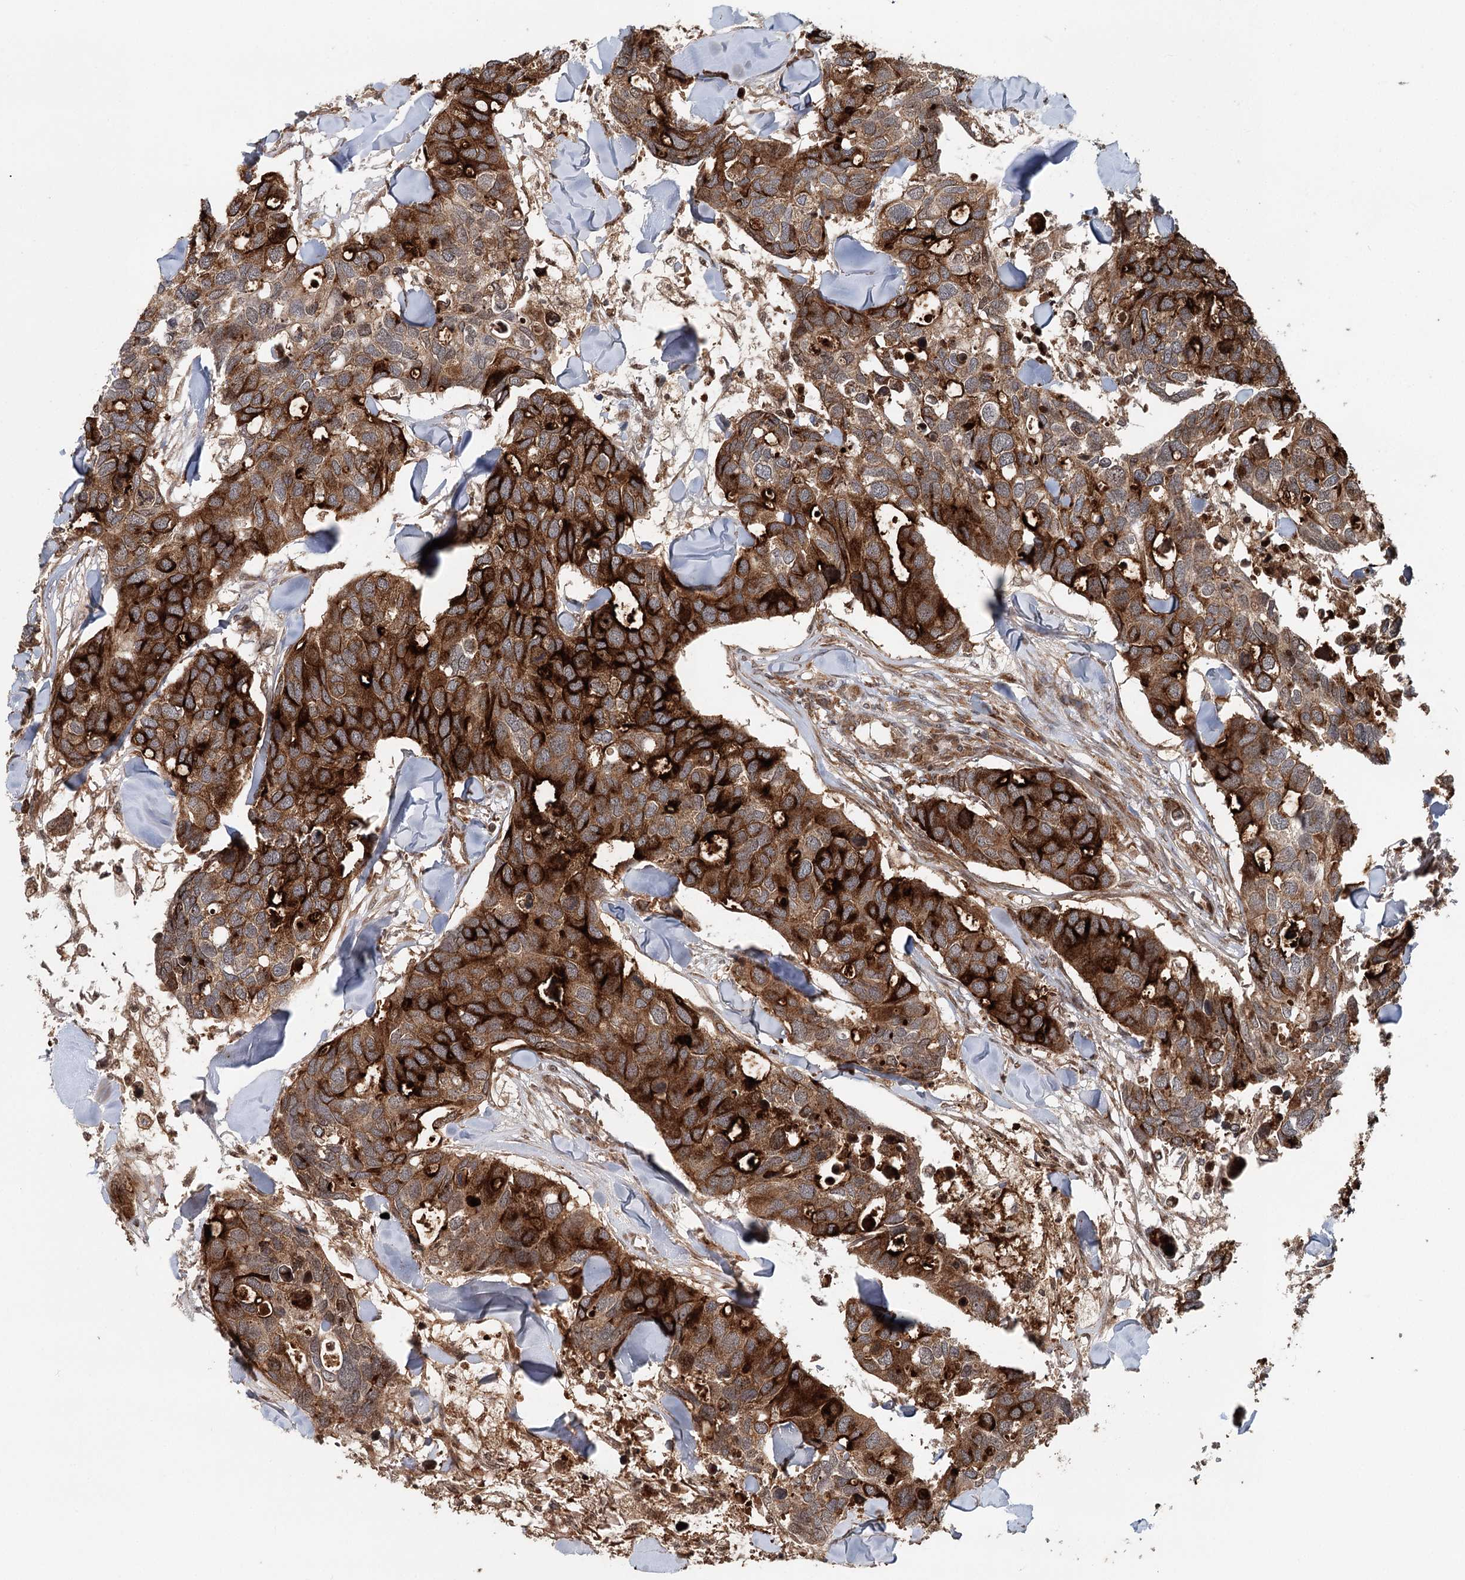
{"staining": {"intensity": "strong", "quantity": ">75%", "location": "cytoplasmic/membranous"}, "tissue": "breast cancer", "cell_type": "Tumor cells", "image_type": "cancer", "snomed": [{"axis": "morphology", "description": "Duct carcinoma"}, {"axis": "topography", "description": "Breast"}], "caption": "Immunohistochemical staining of breast cancer (intraductal carcinoma) displays high levels of strong cytoplasmic/membranous protein staining in approximately >75% of tumor cells.", "gene": "RNF111", "patient": {"sex": "female", "age": 83}}